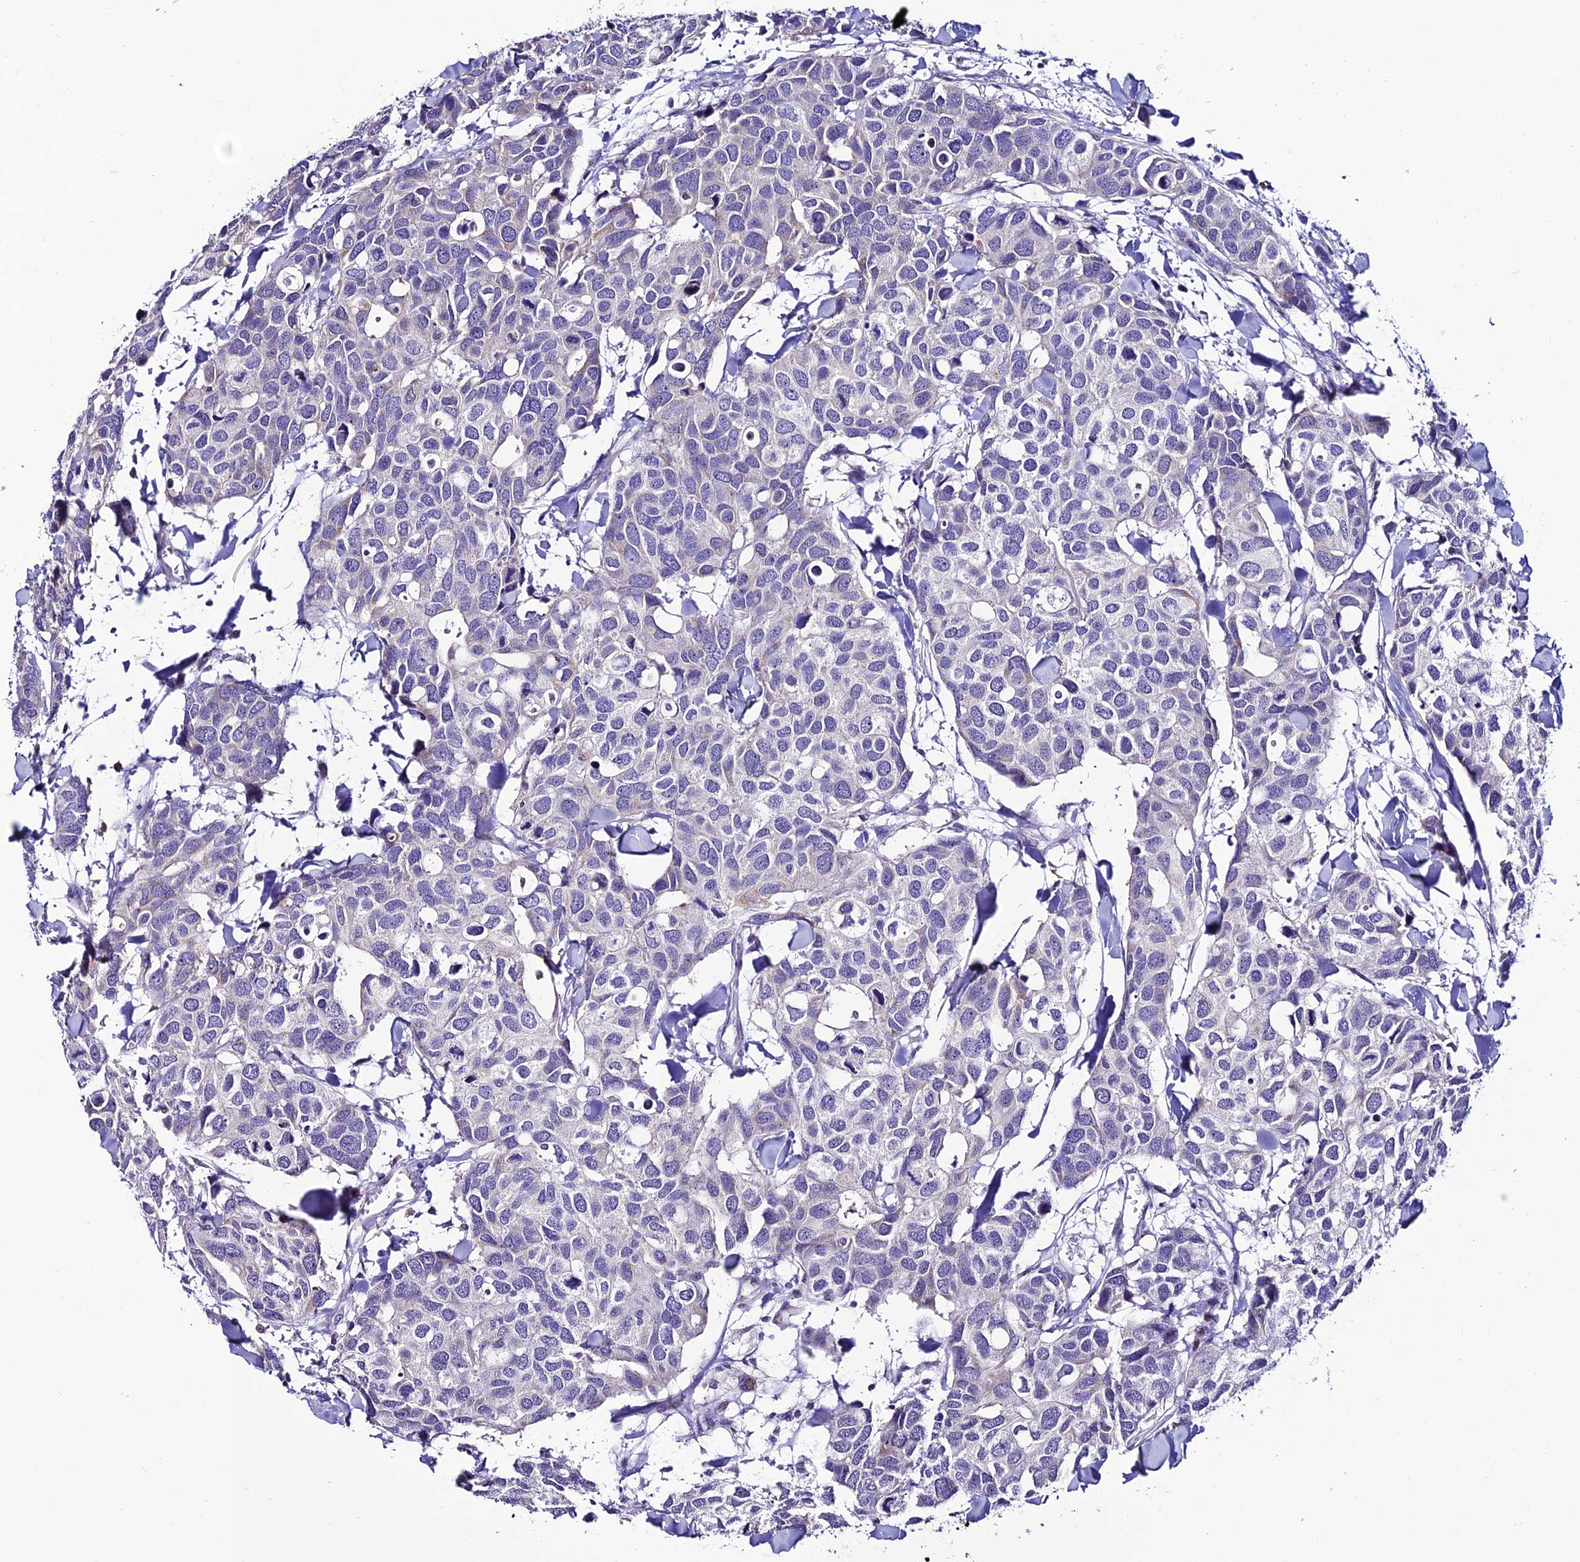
{"staining": {"intensity": "weak", "quantity": "<25%", "location": "cytoplasmic/membranous"}, "tissue": "breast cancer", "cell_type": "Tumor cells", "image_type": "cancer", "snomed": [{"axis": "morphology", "description": "Duct carcinoma"}, {"axis": "topography", "description": "Breast"}], "caption": "Immunohistochemistry histopathology image of human breast infiltrating ductal carcinoma stained for a protein (brown), which demonstrates no expression in tumor cells.", "gene": "SLC10A1", "patient": {"sex": "female", "age": 83}}